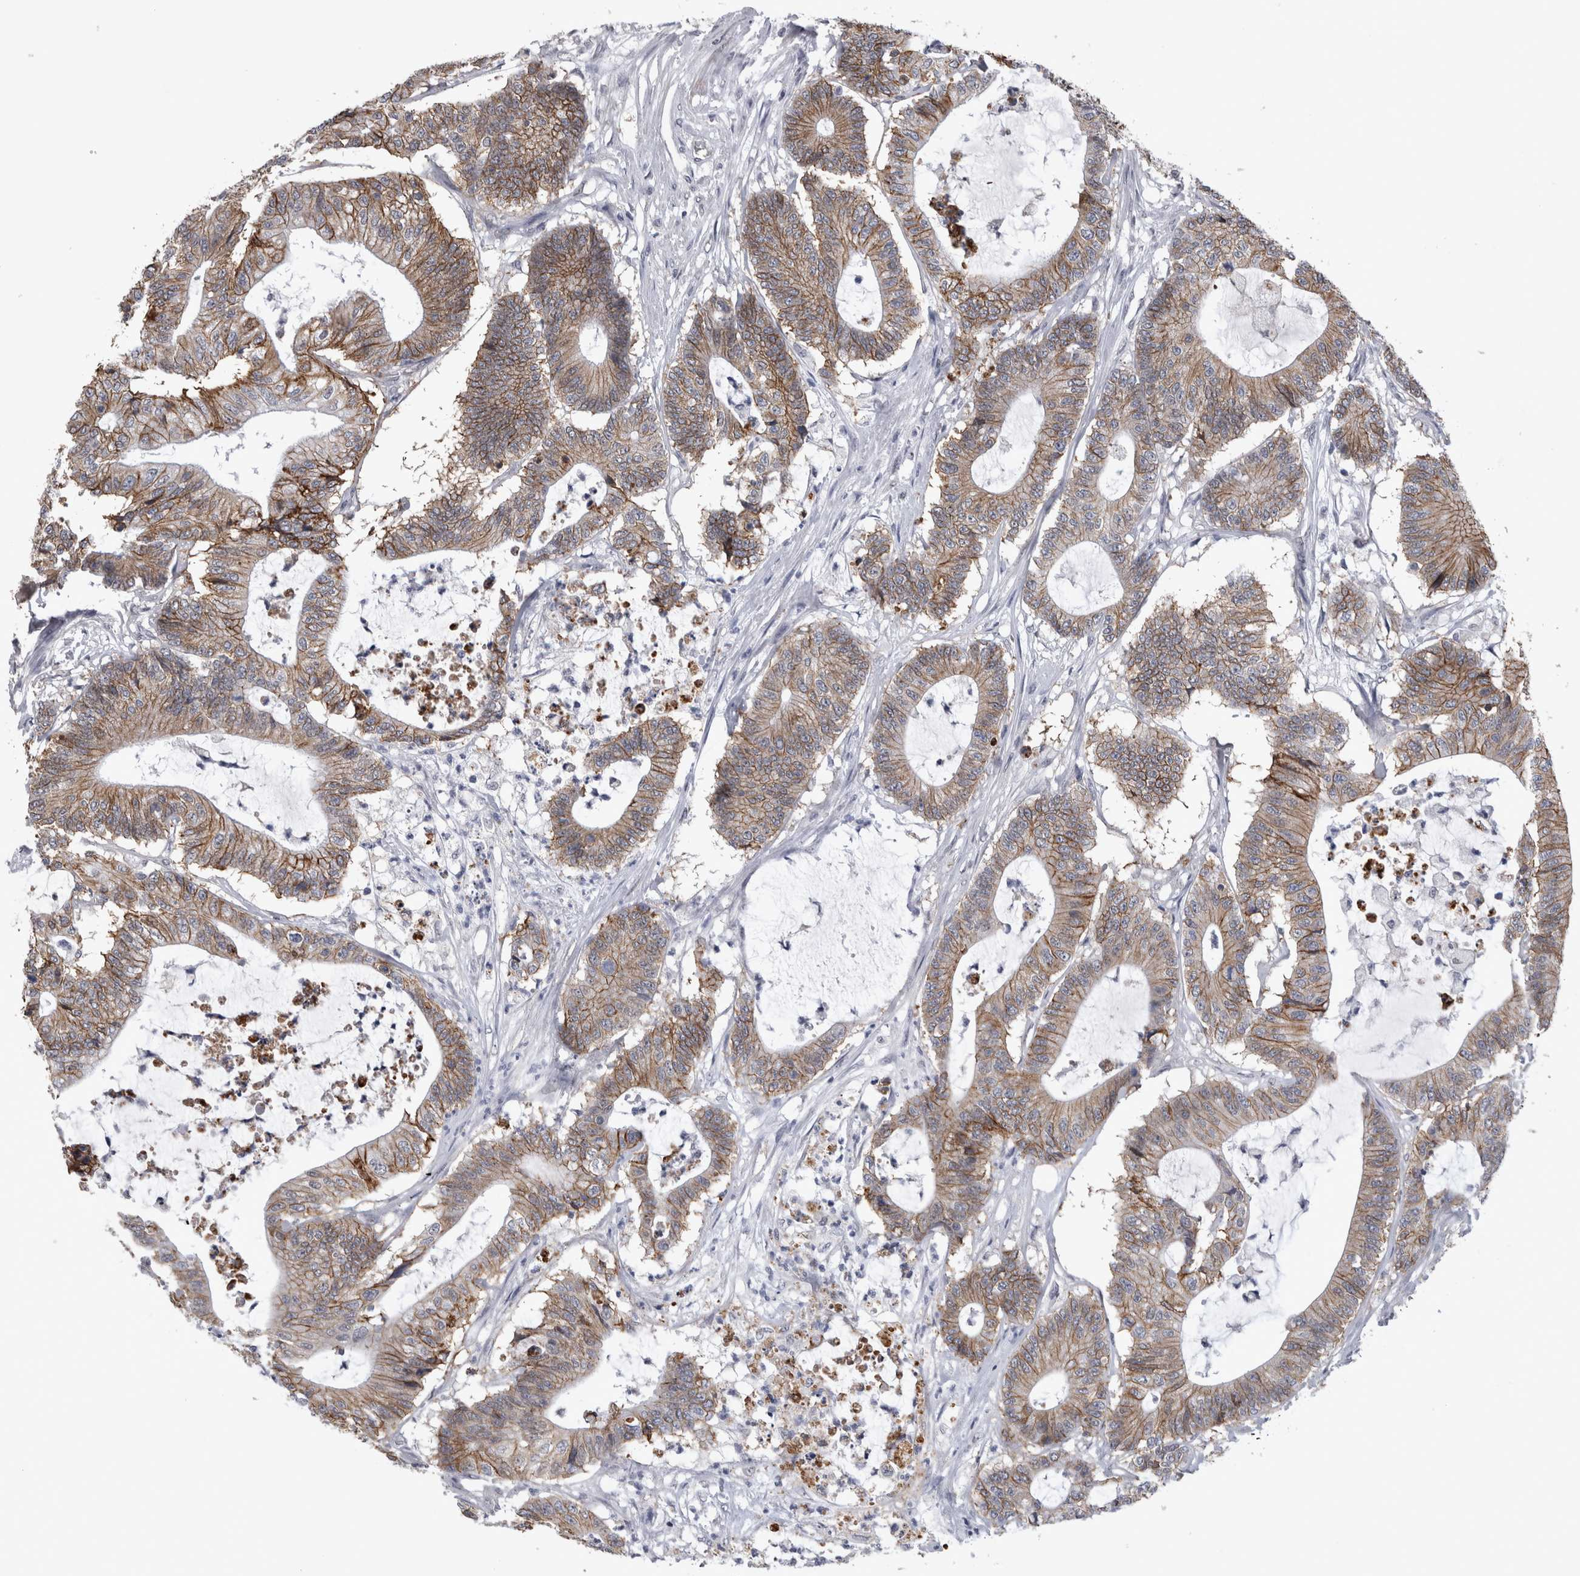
{"staining": {"intensity": "moderate", "quantity": ">75%", "location": "cytoplasmic/membranous"}, "tissue": "colorectal cancer", "cell_type": "Tumor cells", "image_type": "cancer", "snomed": [{"axis": "morphology", "description": "Adenocarcinoma, NOS"}, {"axis": "topography", "description": "Colon"}], "caption": "Immunohistochemistry (IHC) (DAB (3,3'-diaminobenzidine)) staining of adenocarcinoma (colorectal) demonstrates moderate cytoplasmic/membranous protein staining in about >75% of tumor cells.", "gene": "PEBP4", "patient": {"sex": "female", "age": 84}}